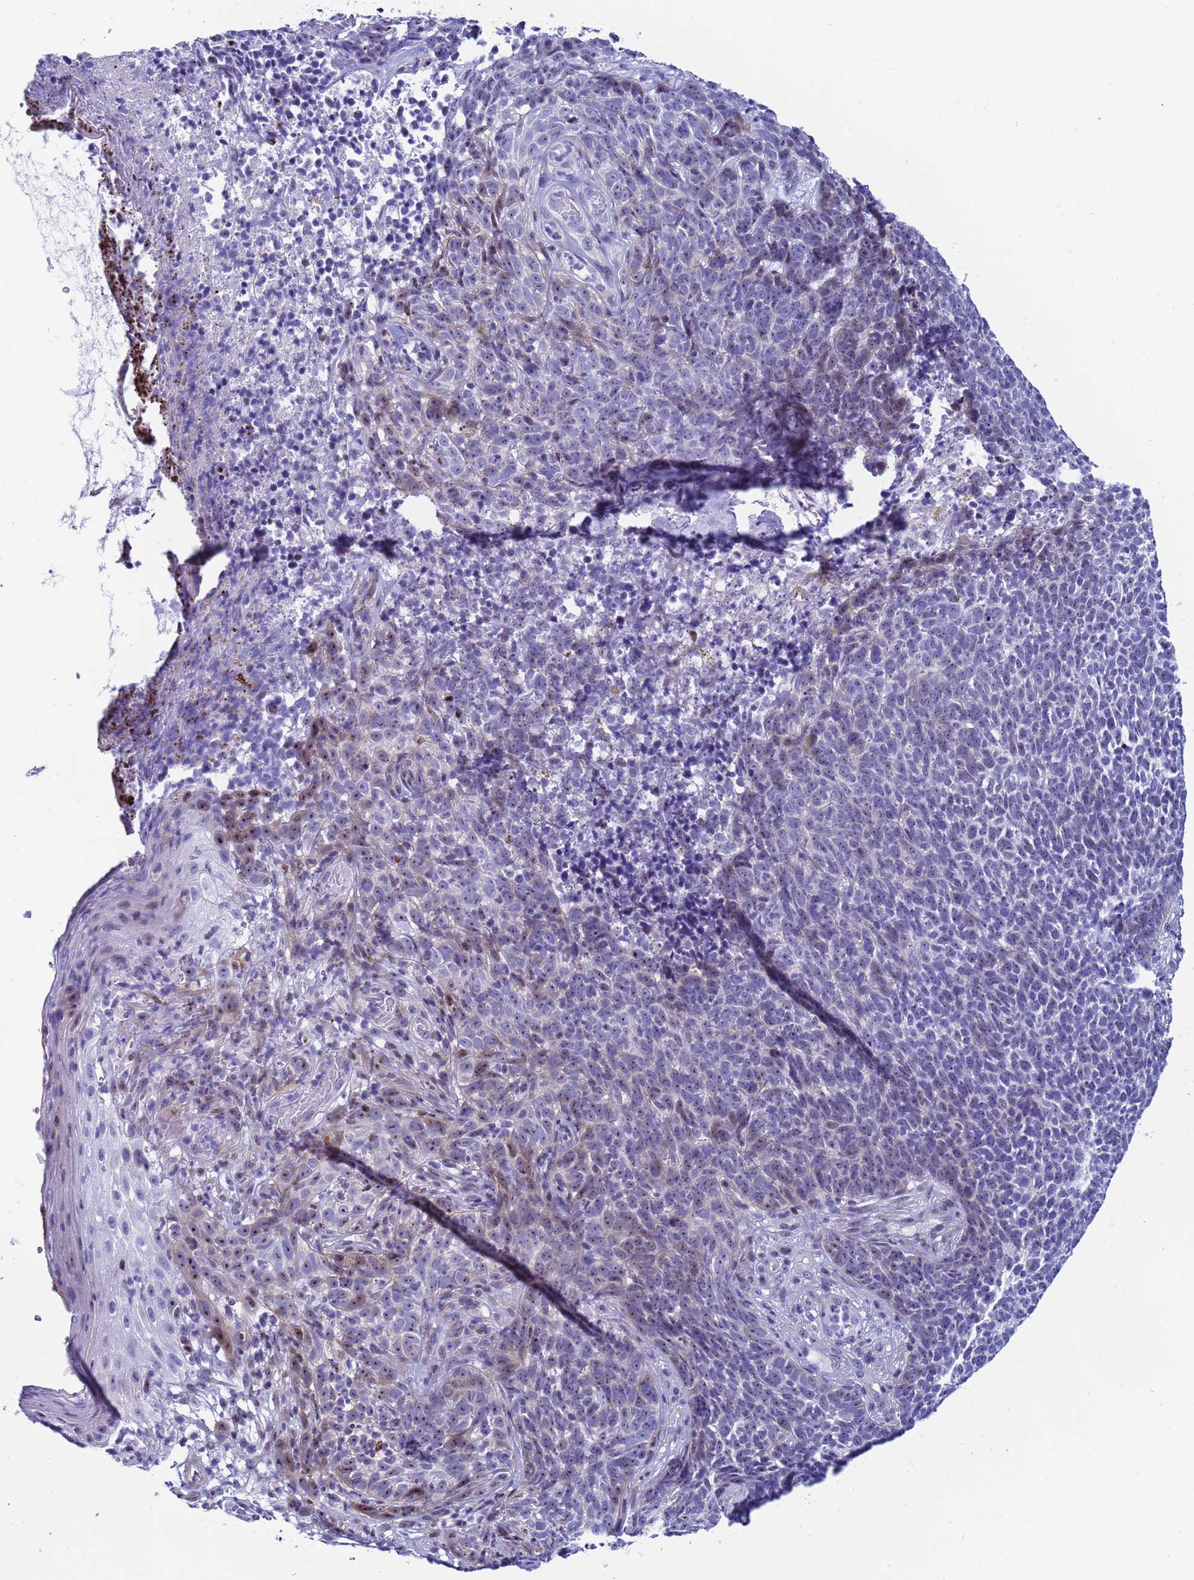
{"staining": {"intensity": "negative", "quantity": "none", "location": "none"}, "tissue": "skin cancer", "cell_type": "Tumor cells", "image_type": "cancer", "snomed": [{"axis": "morphology", "description": "Basal cell carcinoma"}, {"axis": "topography", "description": "Skin"}], "caption": "Immunohistochemistry micrograph of skin cancer (basal cell carcinoma) stained for a protein (brown), which reveals no expression in tumor cells. (Brightfield microscopy of DAB immunohistochemistry at high magnification).", "gene": "POP5", "patient": {"sex": "female", "age": 84}}